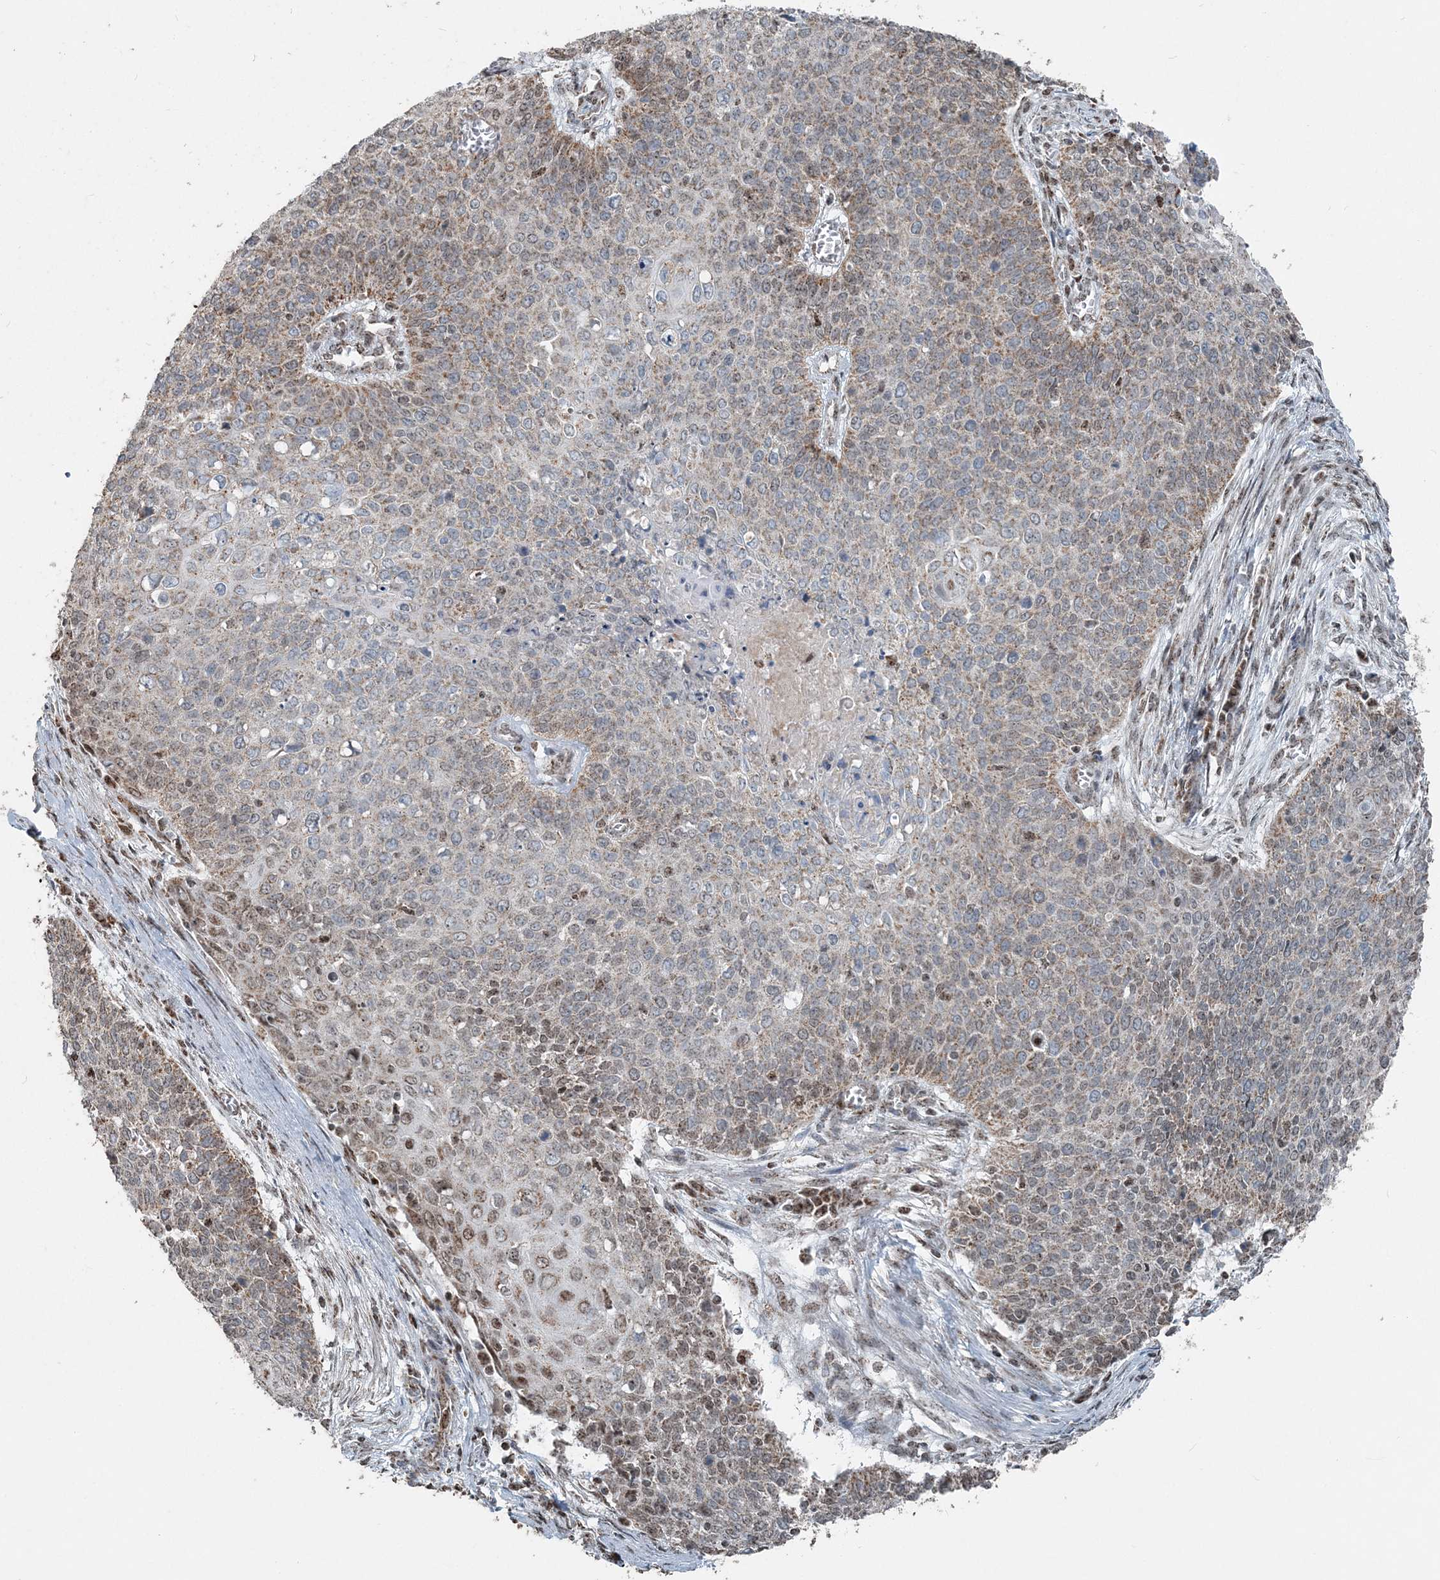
{"staining": {"intensity": "moderate", "quantity": ">75%", "location": "cytoplasmic/membranous"}, "tissue": "cervical cancer", "cell_type": "Tumor cells", "image_type": "cancer", "snomed": [{"axis": "morphology", "description": "Squamous cell carcinoma, NOS"}, {"axis": "topography", "description": "Cervix"}], "caption": "Cervical squamous cell carcinoma stained with a brown dye exhibits moderate cytoplasmic/membranous positive positivity in approximately >75% of tumor cells.", "gene": "SUCLG1", "patient": {"sex": "female", "age": 39}}